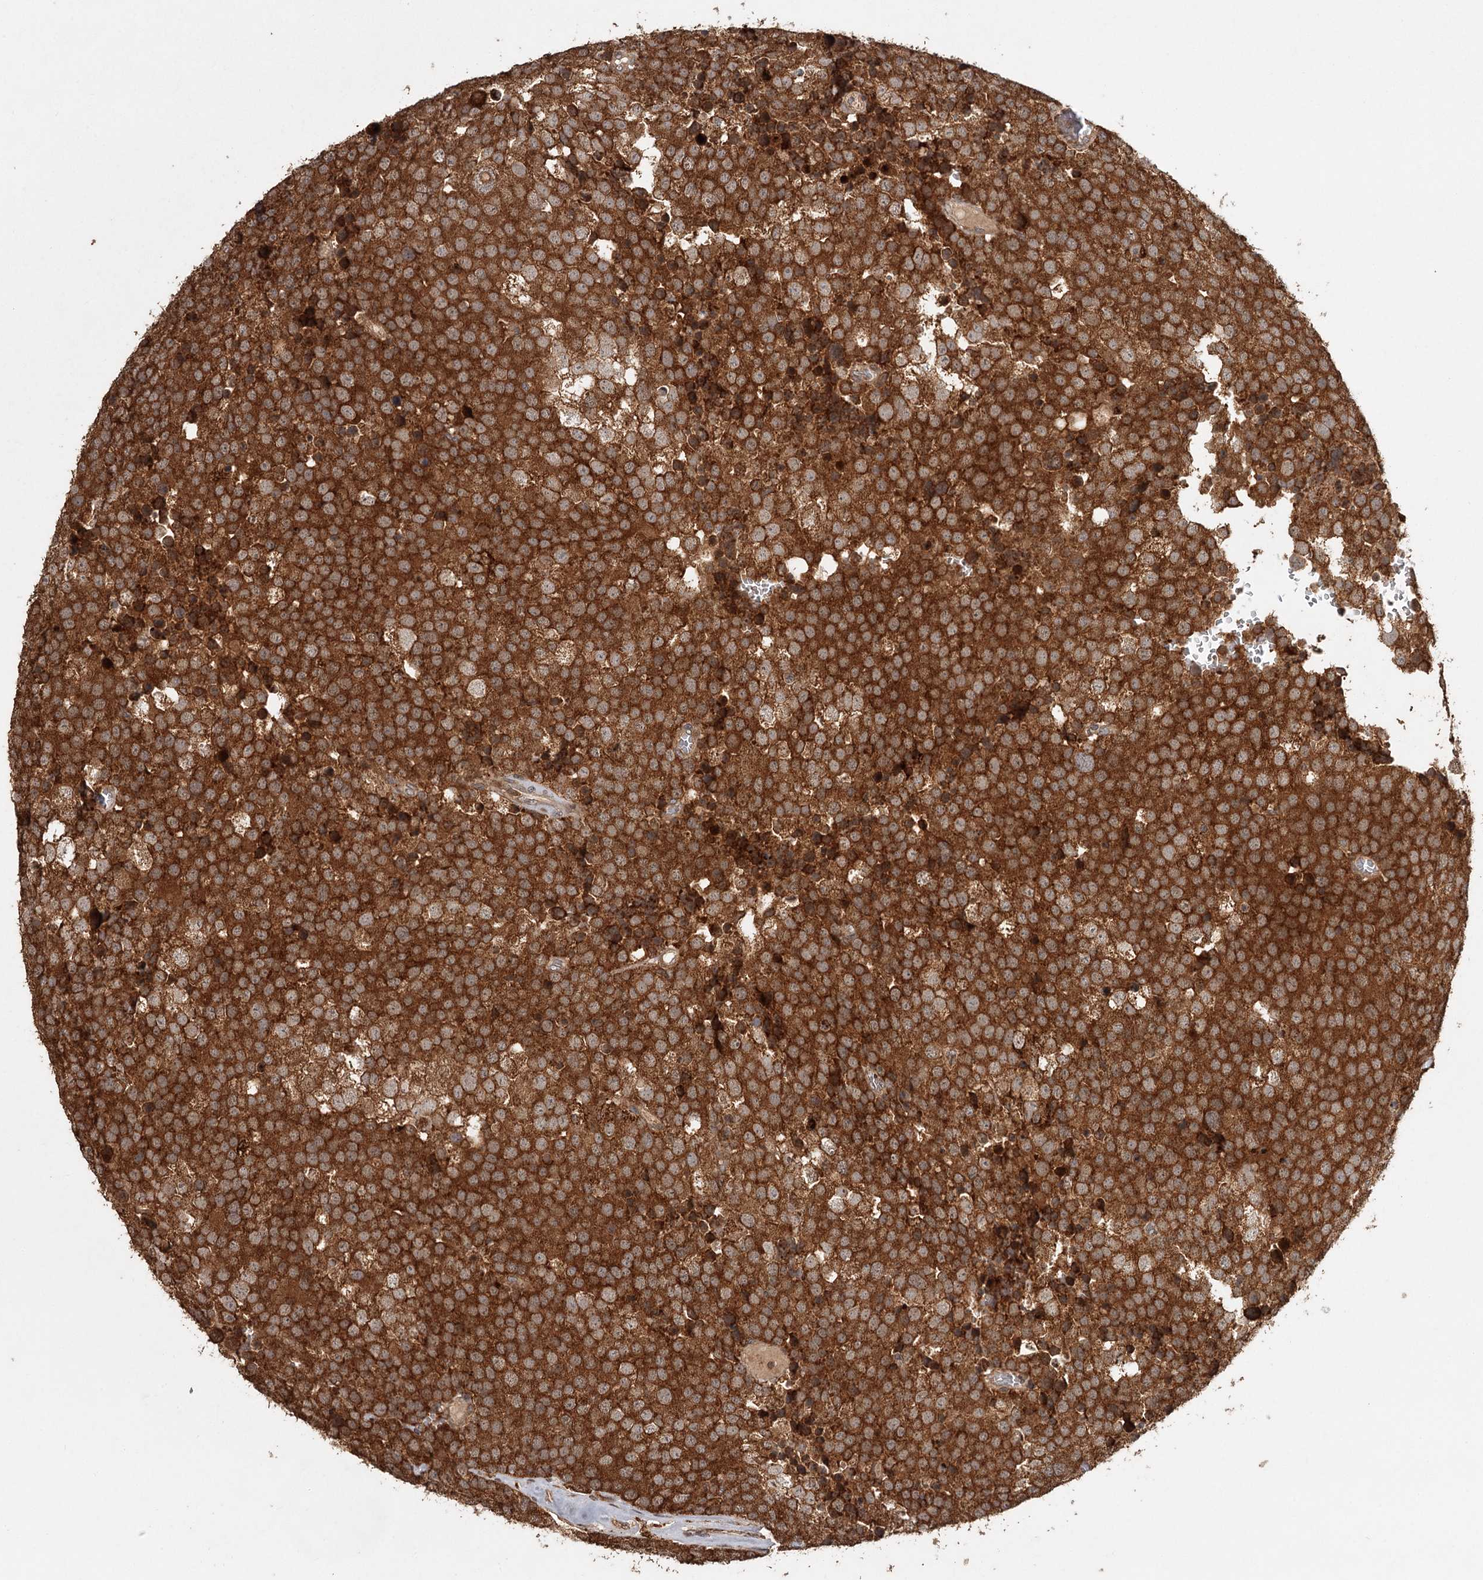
{"staining": {"intensity": "moderate", "quantity": ">75%", "location": "cytoplasmic/membranous"}, "tissue": "testis cancer", "cell_type": "Tumor cells", "image_type": "cancer", "snomed": [{"axis": "morphology", "description": "Seminoma, NOS"}, {"axis": "topography", "description": "Testis"}], "caption": "Seminoma (testis) stained with a brown dye demonstrates moderate cytoplasmic/membranous positive staining in approximately >75% of tumor cells.", "gene": "FAXC", "patient": {"sex": "male", "age": 71}}